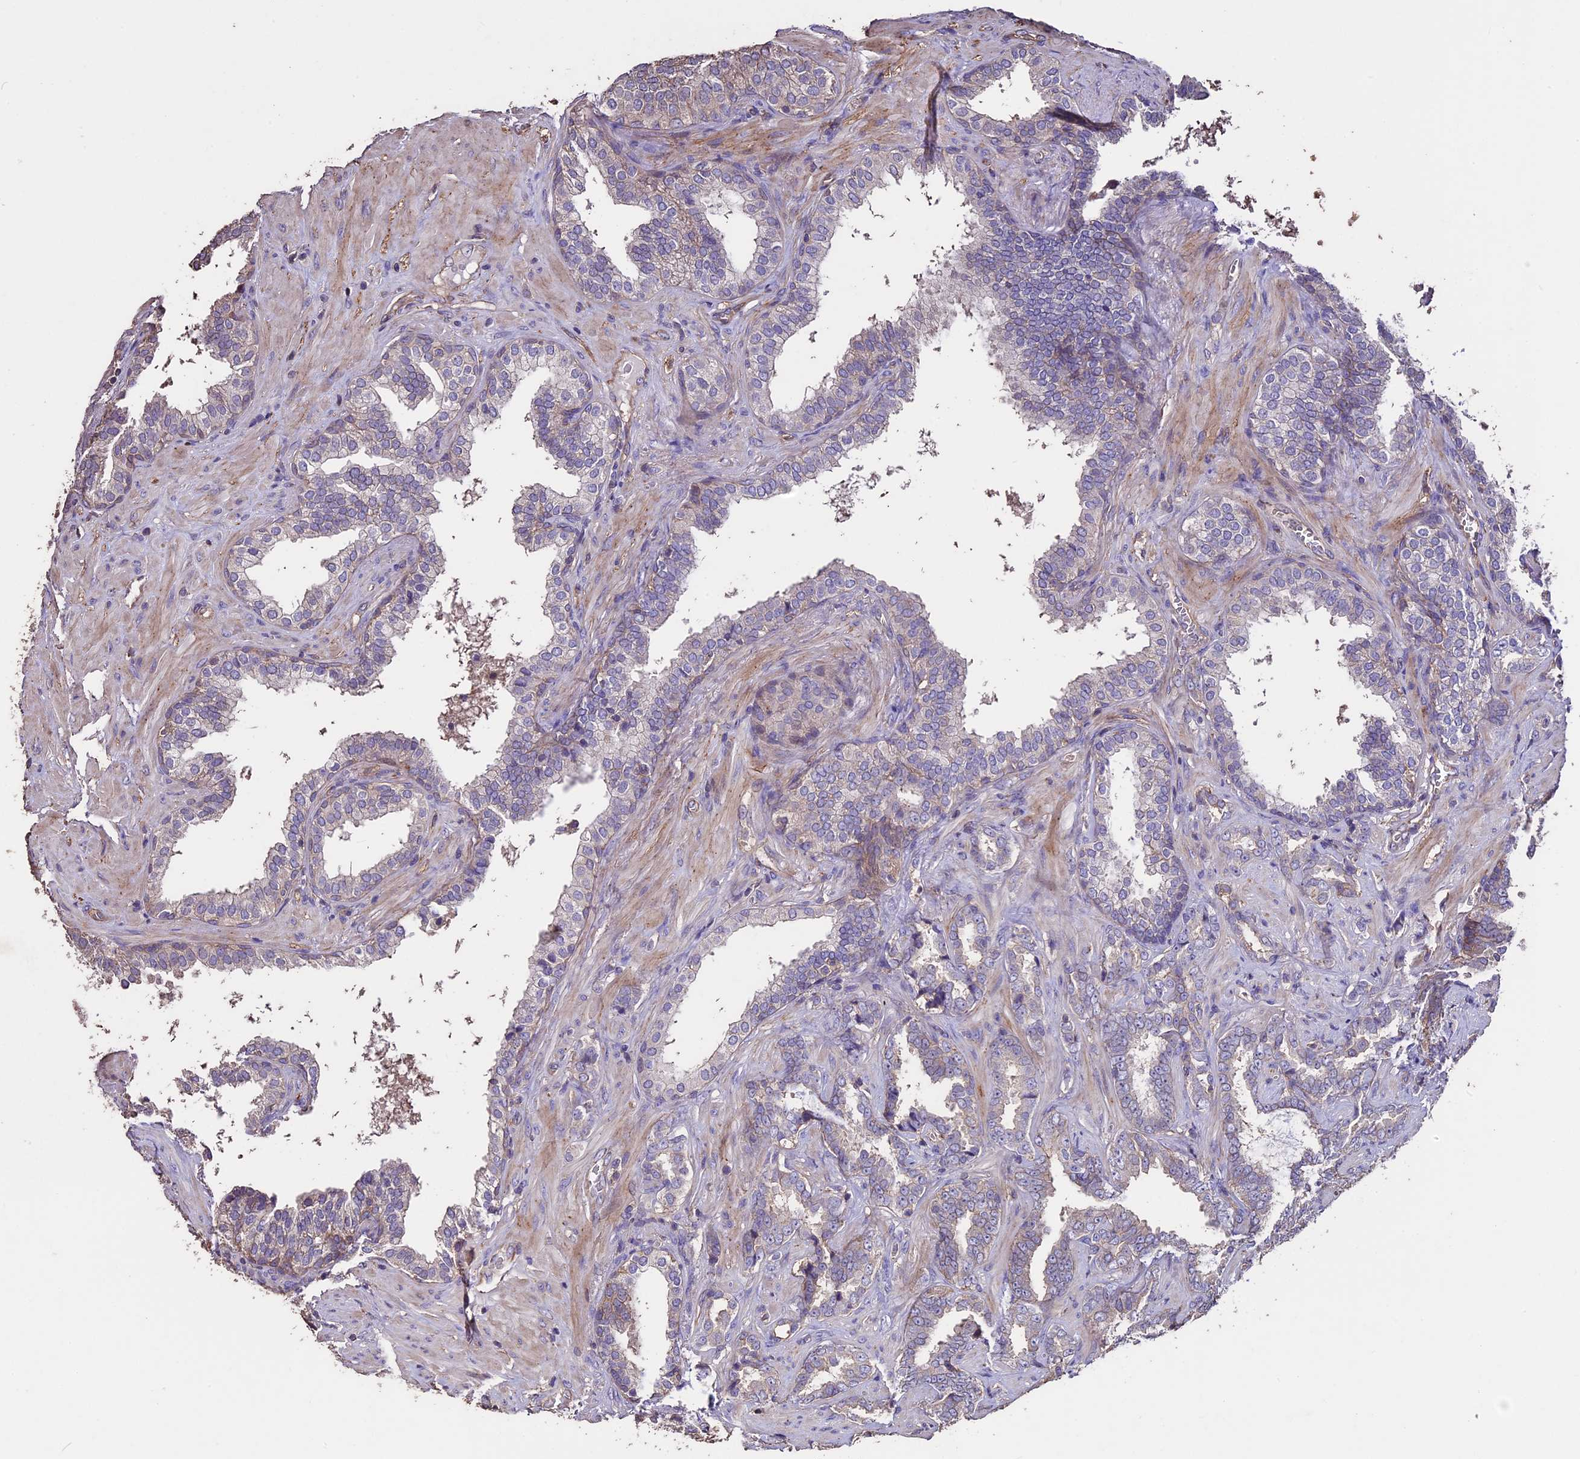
{"staining": {"intensity": "weak", "quantity": "<25%", "location": "cytoplasmic/membranous"}, "tissue": "prostate cancer", "cell_type": "Tumor cells", "image_type": "cancer", "snomed": [{"axis": "morphology", "description": "Adenocarcinoma, High grade"}, {"axis": "topography", "description": "Prostate and seminal vesicle, NOS"}], "caption": "Tumor cells show no significant positivity in prostate high-grade adenocarcinoma.", "gene": "USB1", "patient": {"sex": "male", "age": 67}}